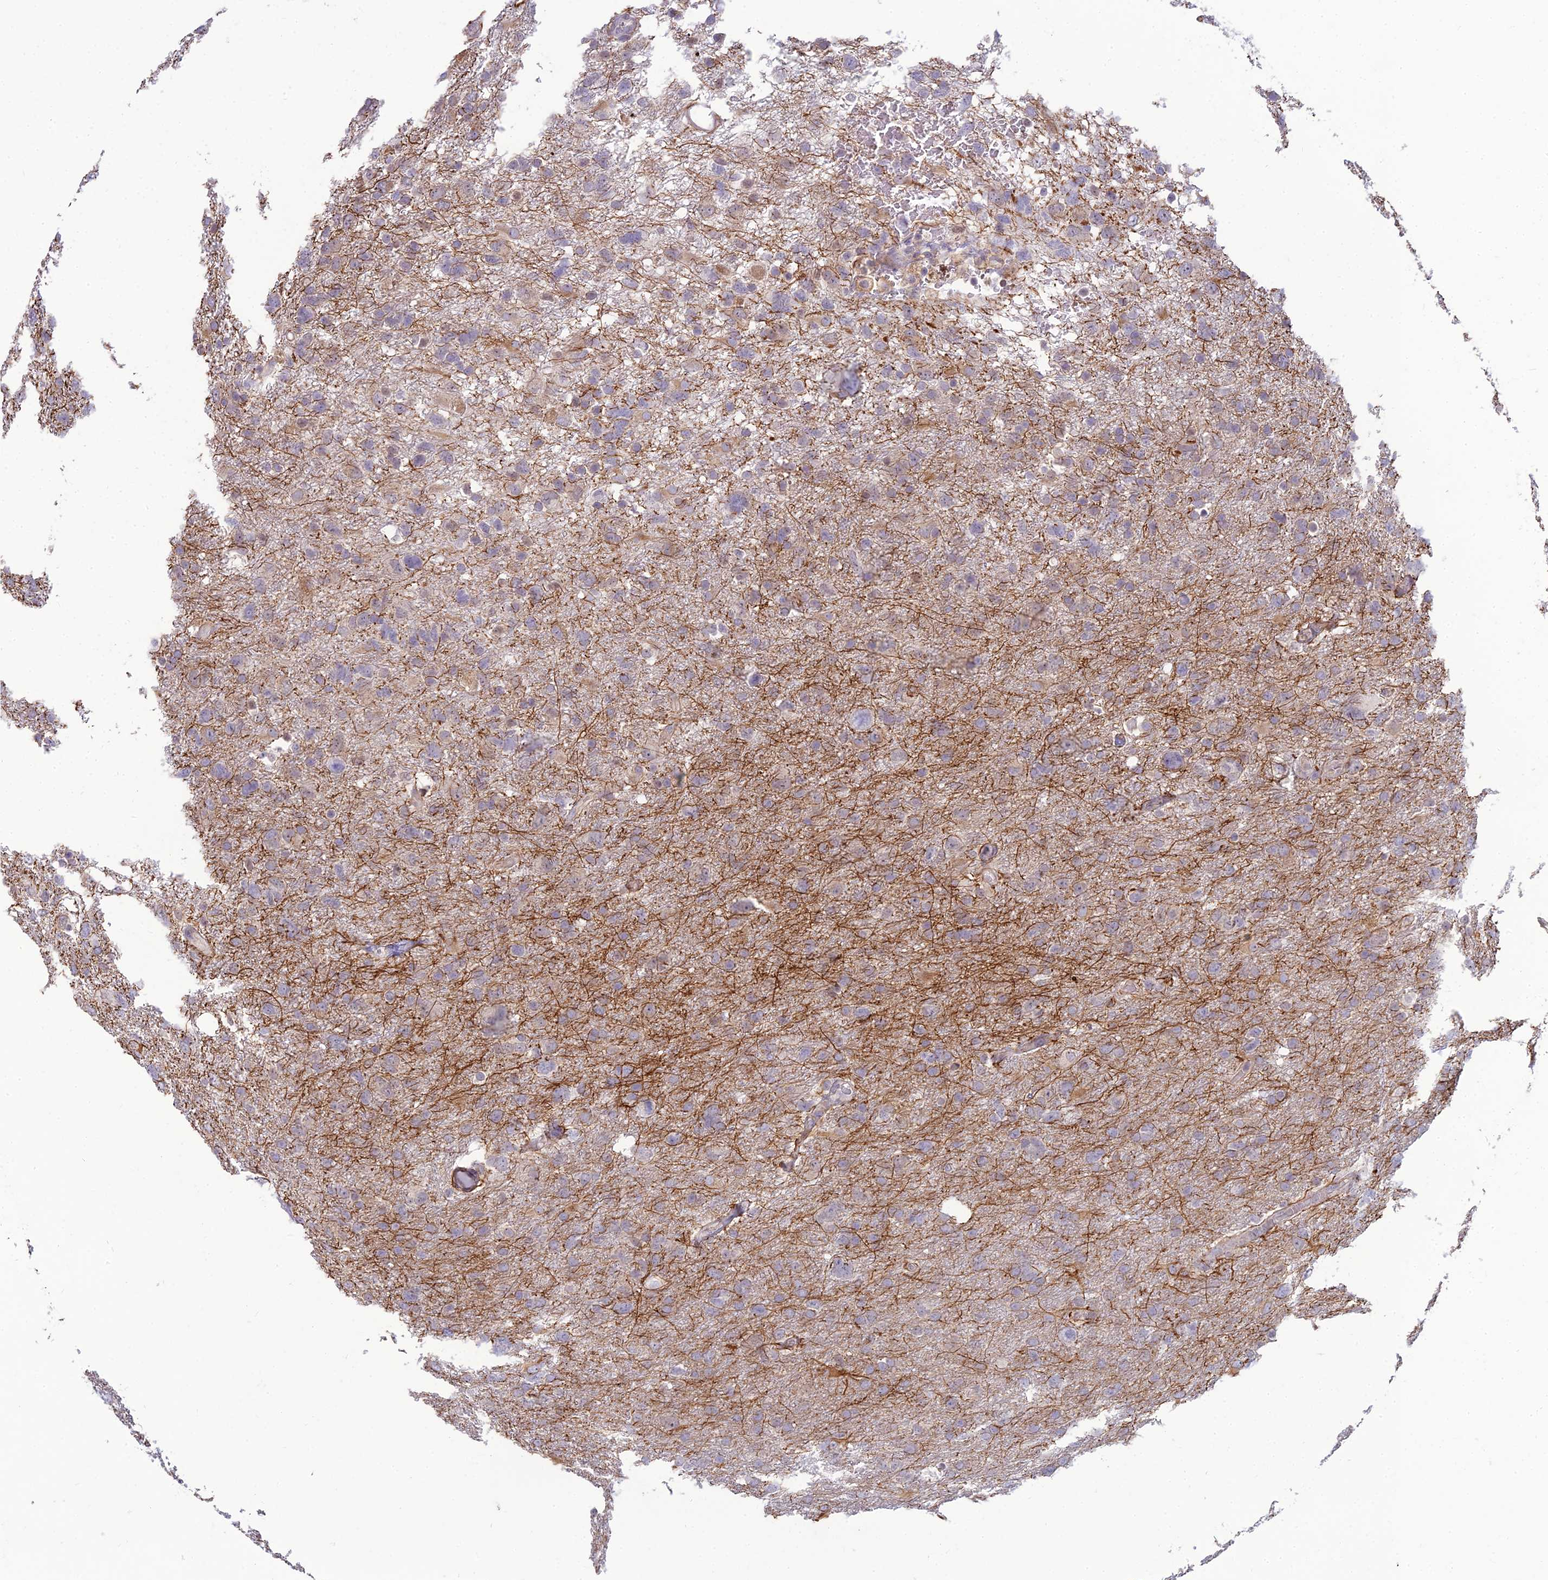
{"staining": {"intensity": "negative", "quantity": "none", "location": "none"}, "tissue": "glioma", "cell_type": "Tumor cells", "image_type": "cancer", "snomed": [{"axis": "morphology", "description": "Glioma, malignant, High grade"}, {"axis": "topography", "description": "Brain"}], "caption": "The histopathology image exhibits no staining of tumor cells in malignant high-grade glioma.", "gene": "DTX2", "patient": {"sex": "male", "age": 61}}